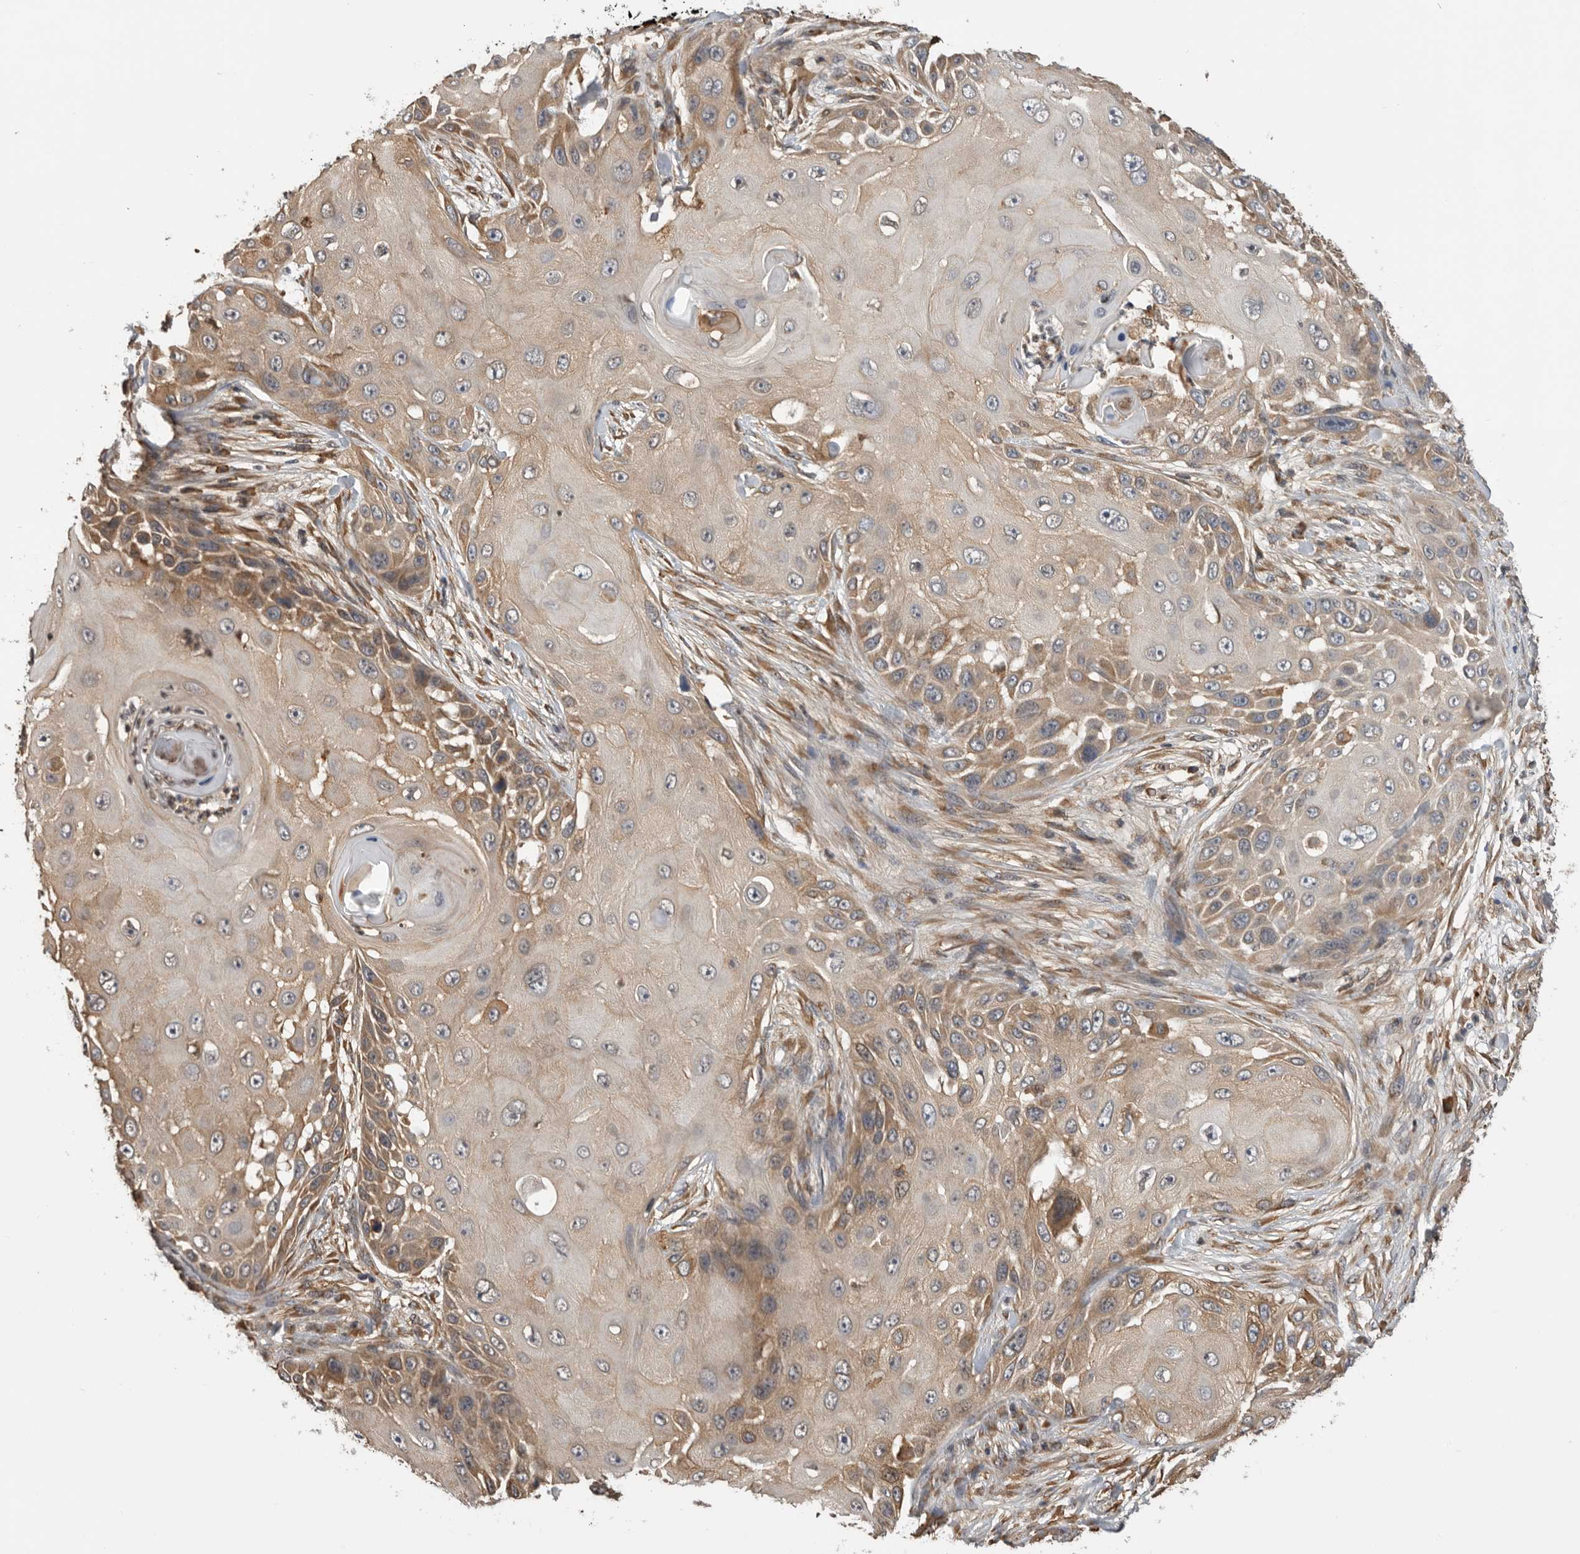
{"staining": {"intensity": "moderate", "quantity": ">75%", "location": "cytoplasmic/membranous"}, "tissue": "skin cancer", "cell_type": "Tumor cells", "image_type": "cancer", "snomed": [{"axis": "morphology", "description": "Squamous cell carcinoma, NOS"}, {"axis": "topography", "description": "Skin"}], "caption": "An image of human skin squamous cell carcinoma stained for a protein displays moderate cytoplasmic/membranous brown staining in tumor cells. (DAB (3,3'-diaminobenzidine) = brown stain, brightfield microscopy at high magnification).", "gene": "CDC42BPB", "patient": {"sex": "female", "age": 44}}